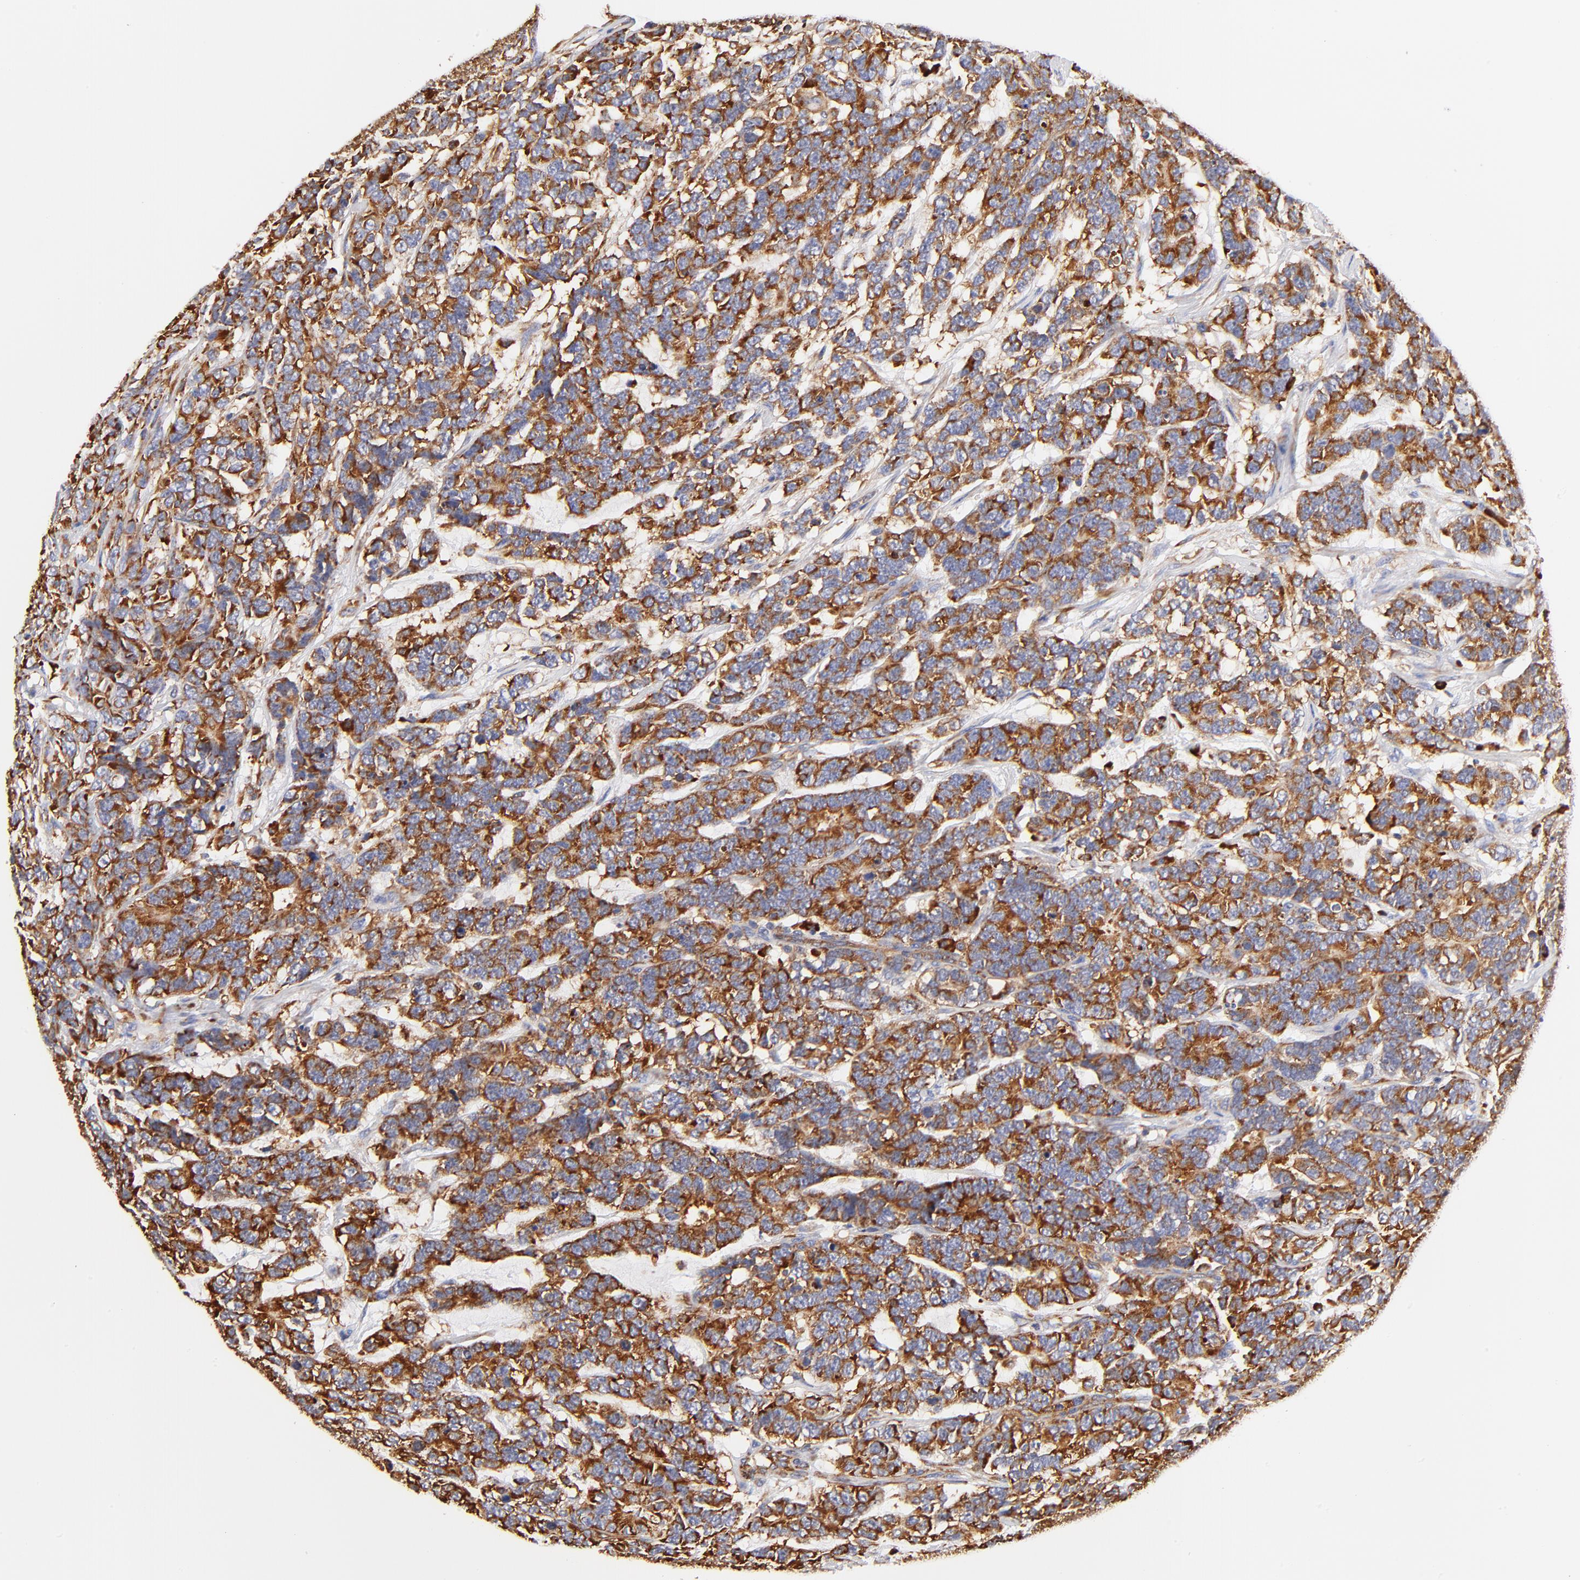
{"staining": {"intensity": "strong", "quantity": "25%-75%", "location": "cytoplasmic/membranous"}, "tissue": "testis cancer", "cell_type": "Tumor cells", "image_type": "cancer", "snomed": [{"axis": "morphology", "description": "Carcinoma, Embryonal, NOS"}, {"axis": "topography", "description": "Testis"}], "caption": "Embryonal carcinoma (testis) stained for a protein shows strong cytoplasmic/membranous positivity in tumor cells.", "gene": "RPL27", "patient": {"sex": "male", "age": 26}}